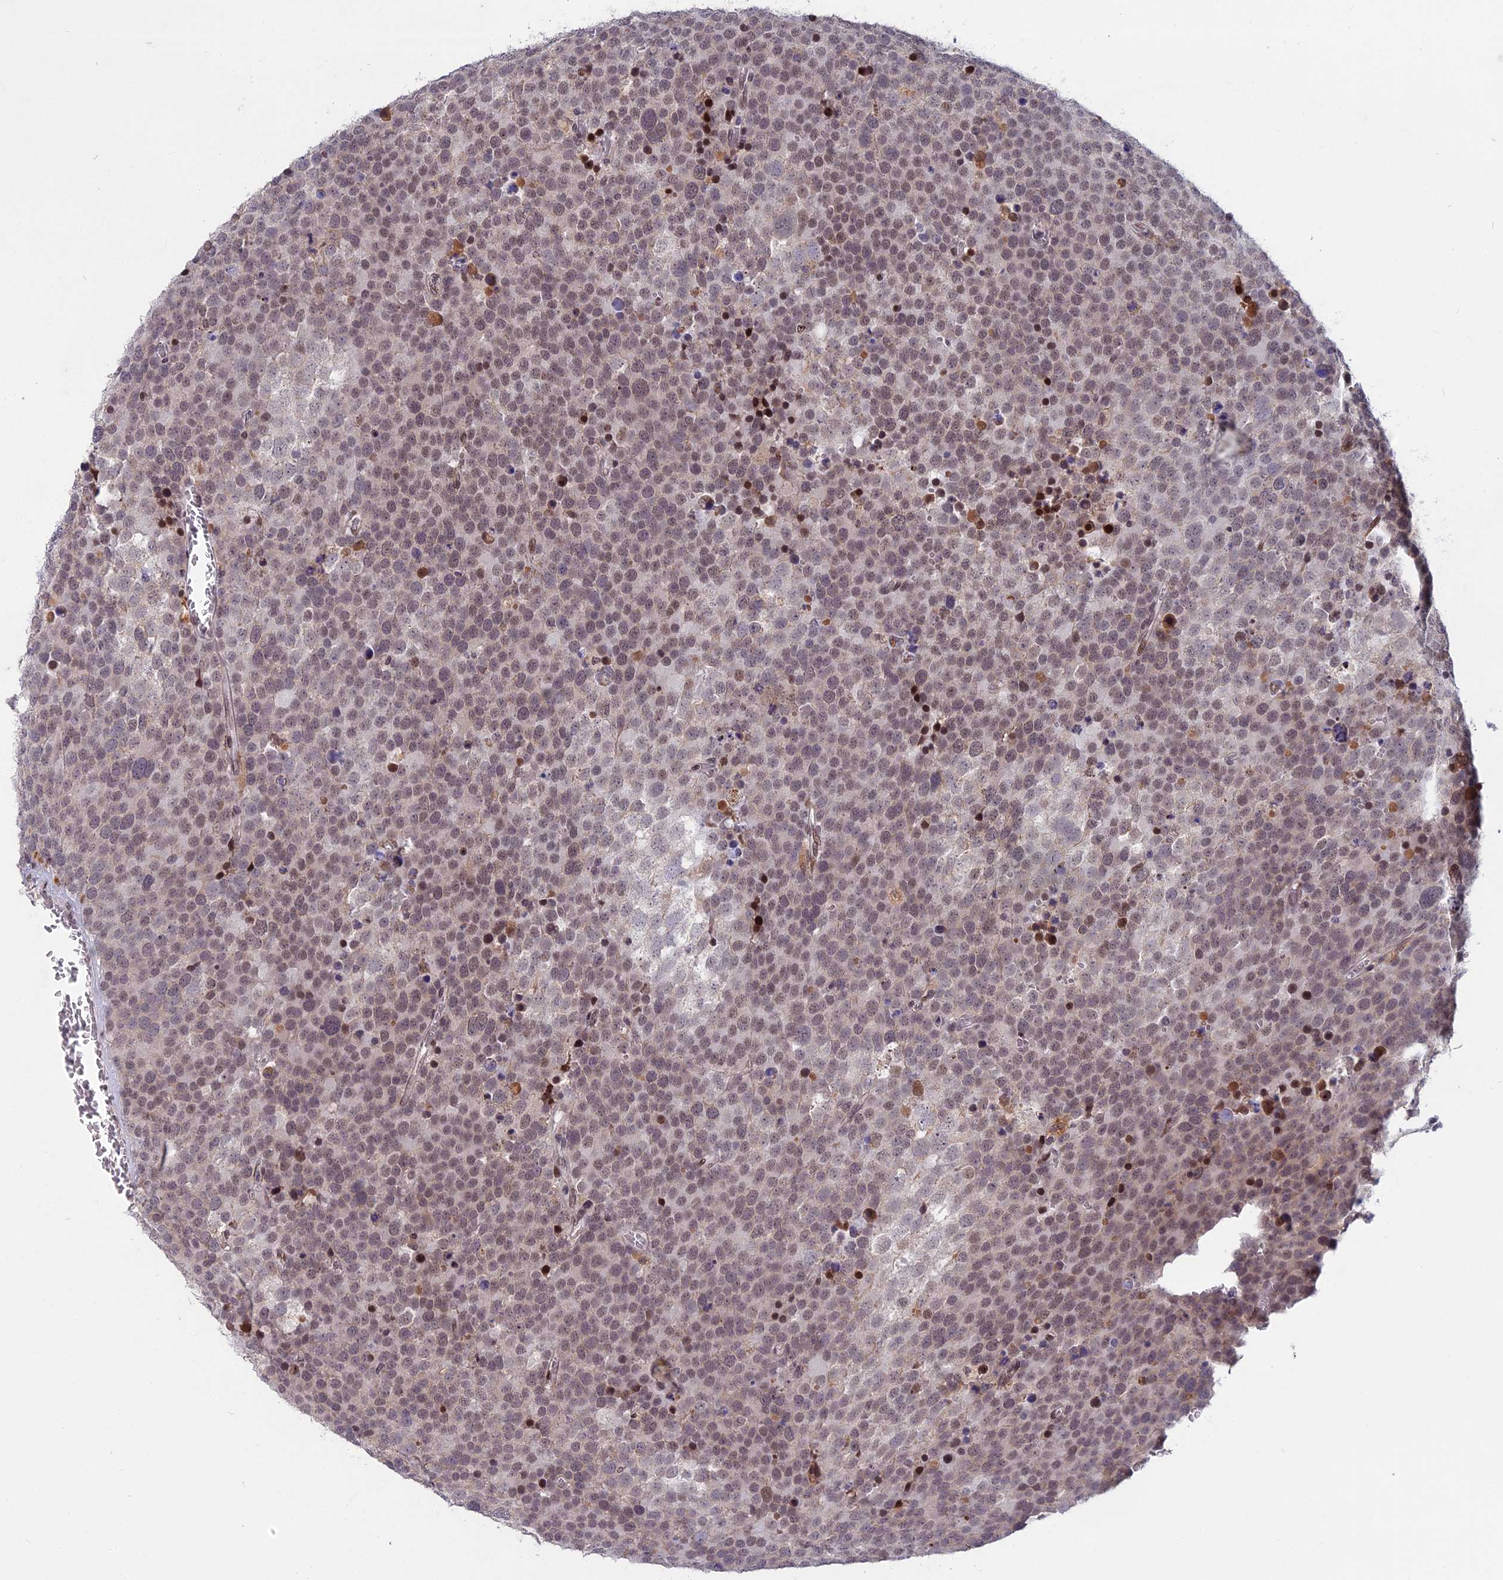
{"staining": {"intensity": "weak", "quantity": "25%-75%", "location": "nuclear"}, "tissue": "testis cancer", "cell_type": "Tumor cells", "image_type": "cancer", "snomed": [{"axis": "morphology", "description": "Seminoma, NOS"}, {"axis": "topography", "description": "Testis"}], "caption": "Testis seminoma was stained to show a protein in brown. There is low levels of weak nuclear staining in about 25%-75% of tumor cells. Using DAB (3,3'-diaminobenzidine) (brown) and hematoxylin (blue) stains, captured at high magnification using brightfield microscopy.", "gene": "CDC7", "patient": {"sex": "male", "age": 71}}